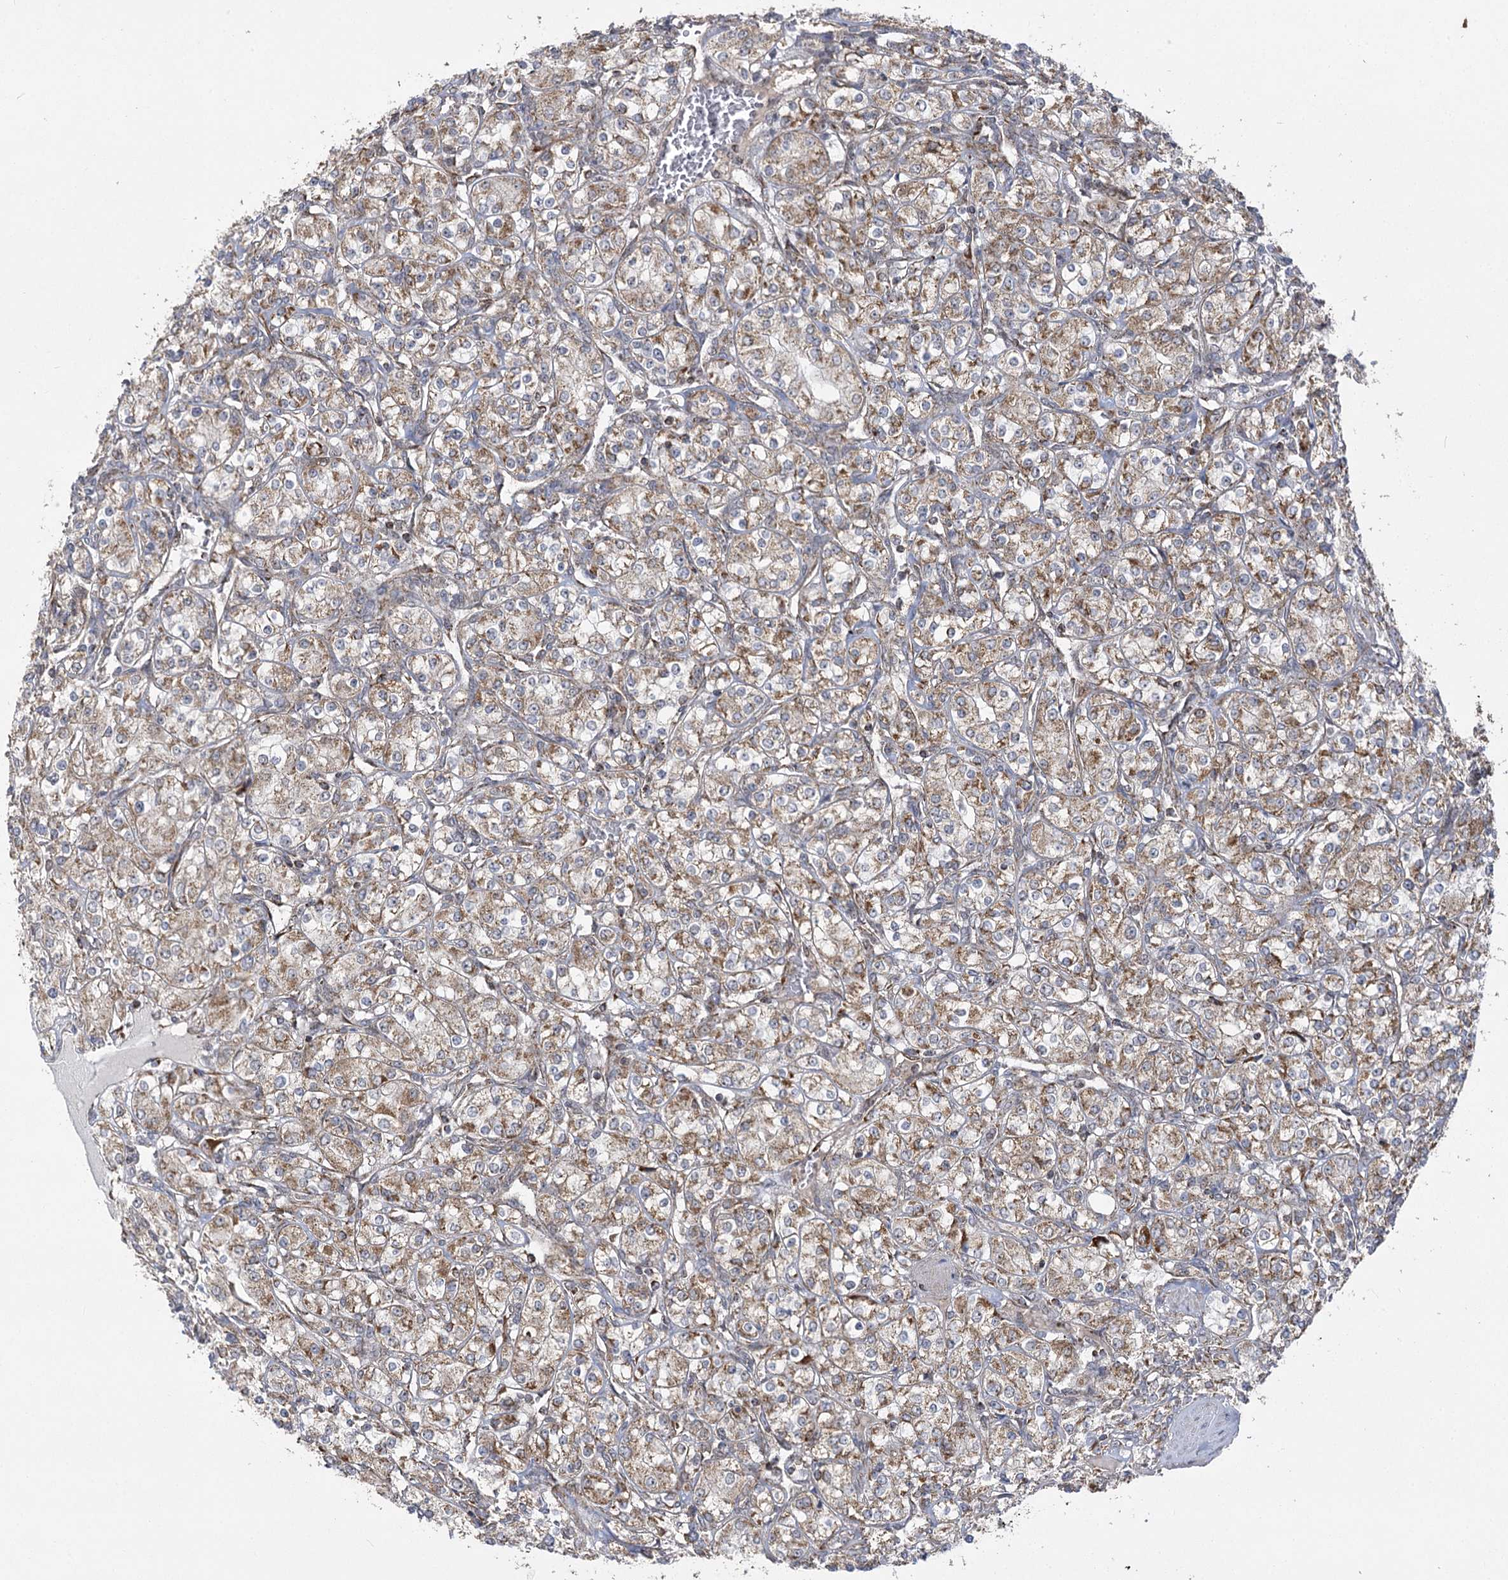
{"staining": {"intensity": "moderate", "quantity": ">75%", "location": "cytoplasmic/membranous"}, "tissue": "renal cancer", "cell_type": "Tumor cells", "image_type": "cancer", "snomed": [{"axis": "morphology", "description": "Adenocarcinoma, NOS"}, {"axis": "topography", "description": "Kidney"}], "caption": "Immunohistochemistry (IHC) (DAB) staining of human adenocarcinoma (renal) reveals moderate cytoplasmic/membranous protein staining in about >75% of tumor cells.", "gene": "SLC4A1AP", "patient": {"sex": "male", "age": 77}}